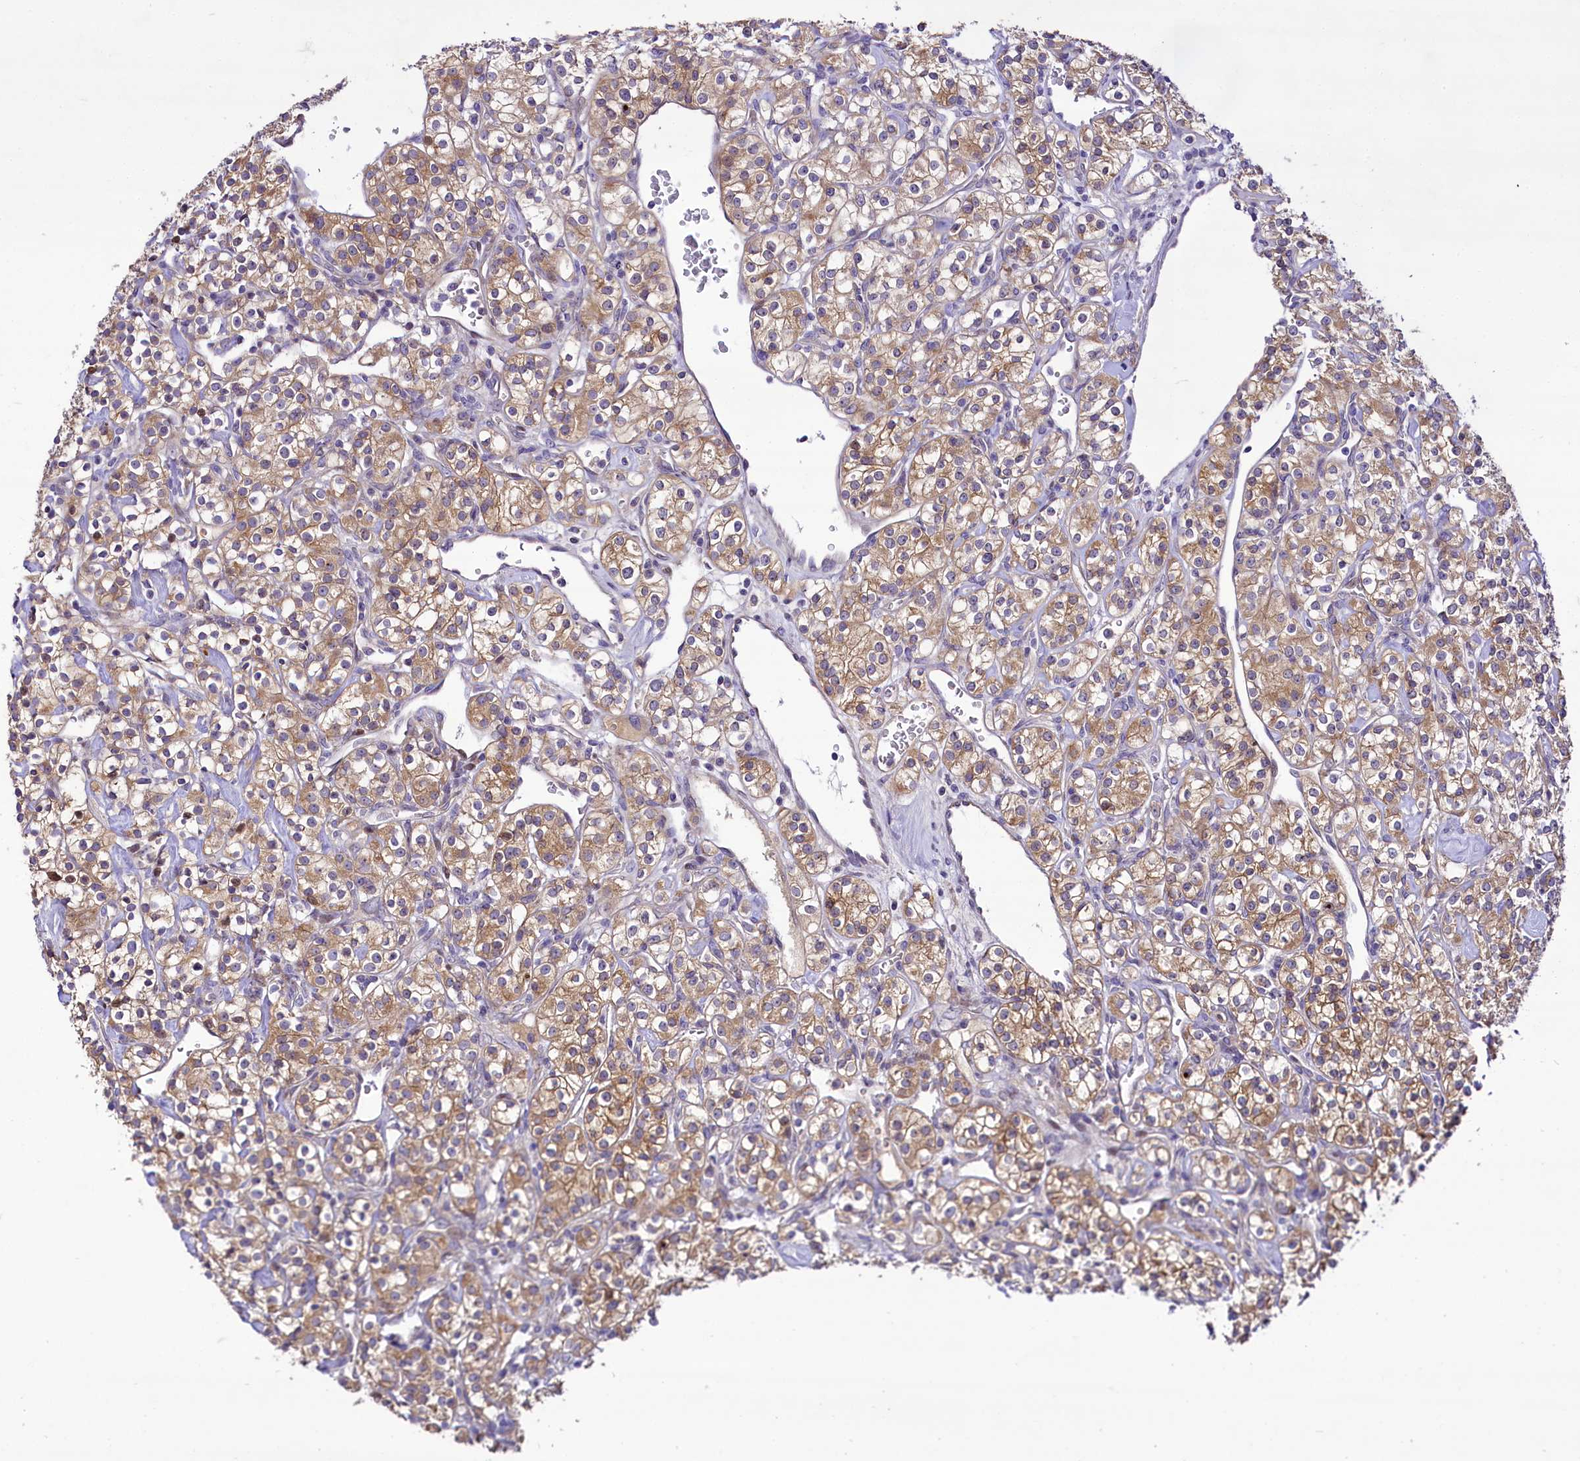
{"staining": {"intensity": "moderate", "quantity": ">75%", "location": "cytoplasmic/membranous"}, "tissue": "renal cancer", "cell_type": "Tumor cells", "image_type": "cancer", "snomed": [{"axis": "morphology", "description": "Adenocarcinoma, NOS"}, {"axis": "topography", "description": "Kidney"}], "caption": "High-magnification brightfield microscopy of renal cancer (adenocarcinoma) stained with DAB (brown) and counterstained with hematoxylin (blue). tumor cells exhibit moderate cytoplasmic/membranous expression is appreciated in approximately>75% of cells. (DAB = brown stain, brightfield microscopy at high magnification).", "gene": "ZC3H12C", "patient": {"sex": "male", "age": 77}}